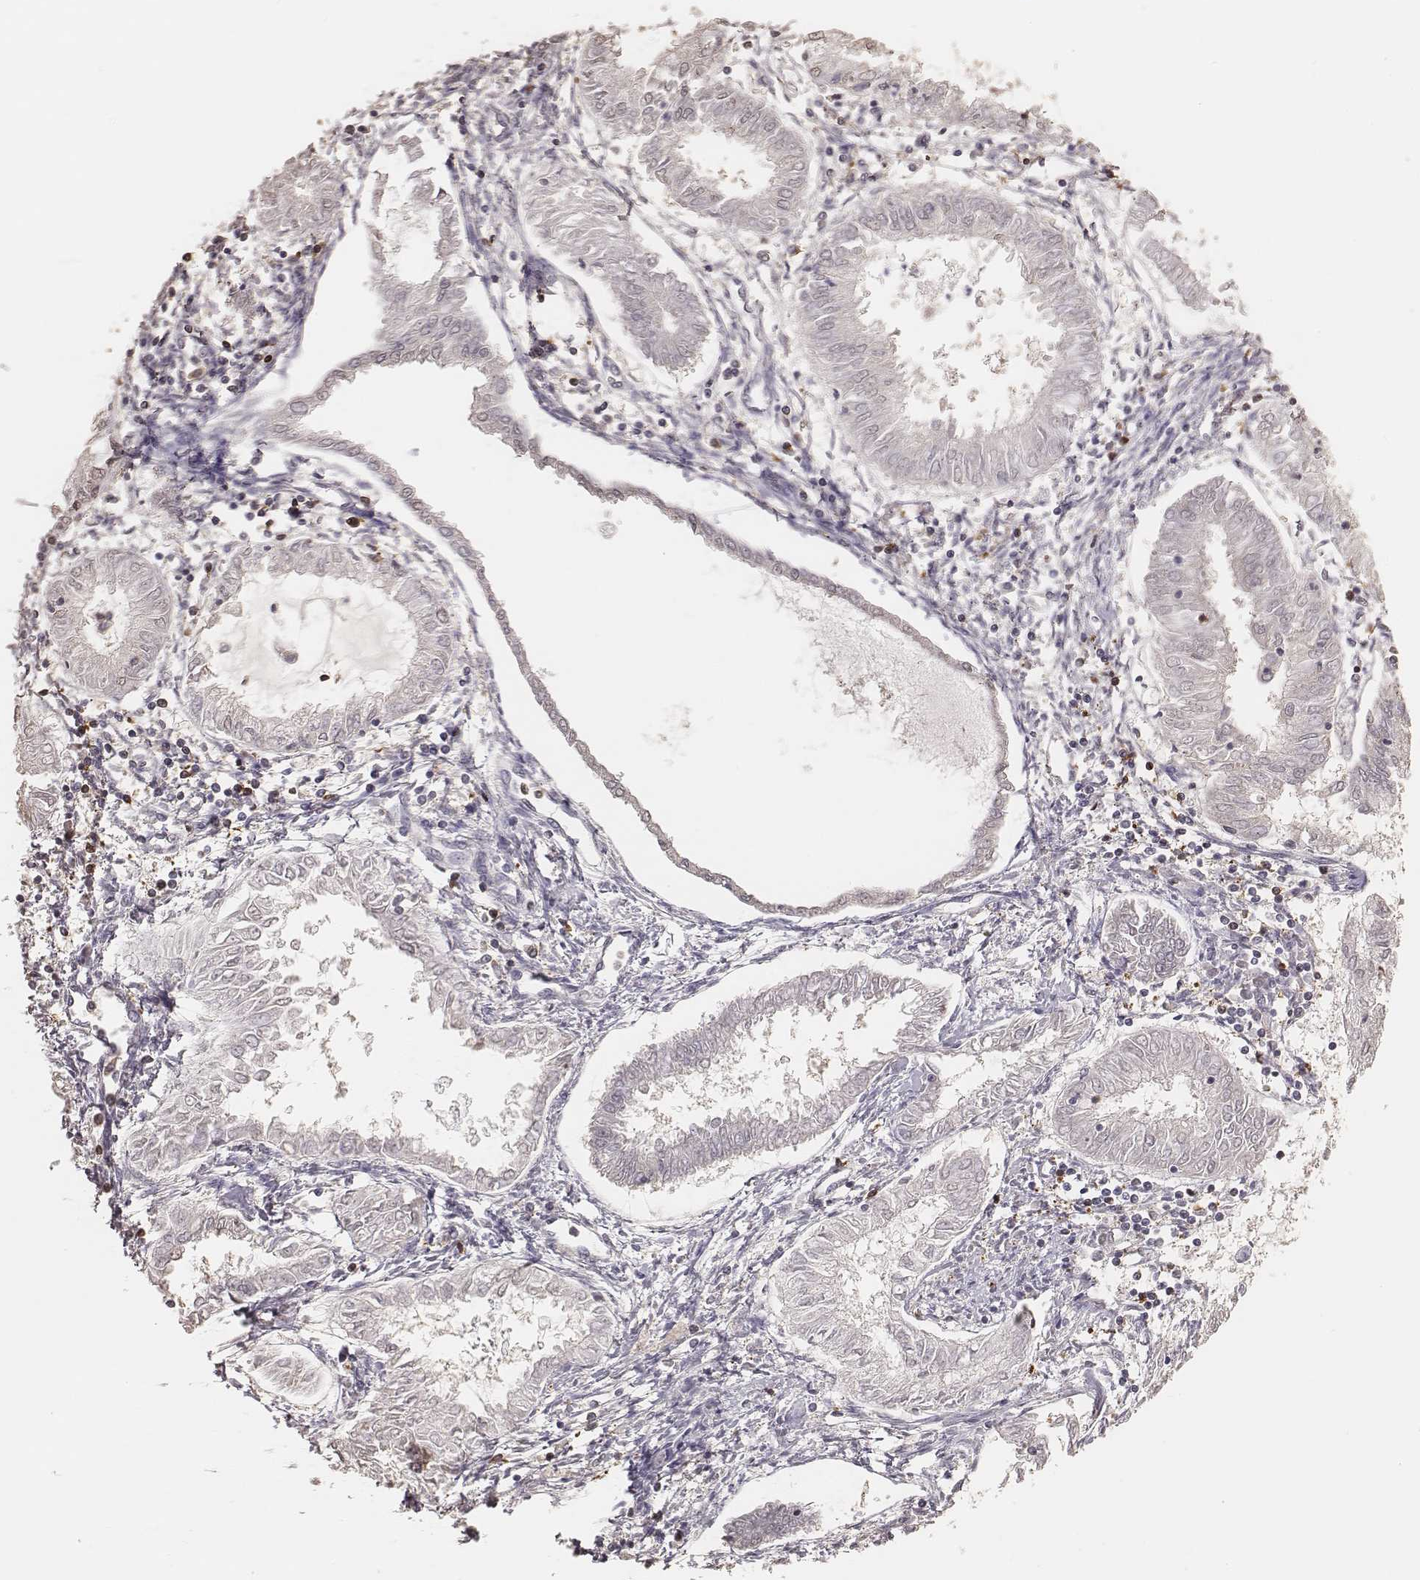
{"staining": {"intensity": "negative", "quantity": "none", "location": "none"}, "tissue": "endometrial cancer", "cell_type": "Tumor cells", "image_type": "cancer", "snomed": [{"axis": "morphology", "description": "Adenocarcinoma, NOS"}, {"axis": "topography", "description": "Endometrium"}], "caption": "Endometrial cancer was stained to show a protein in brown. There is no significant expression in tumor cells. (IHC, brightfield microscopy, high magnification).", "gene": "PILRA", "patient": {"sex": "female", "age": 68}}